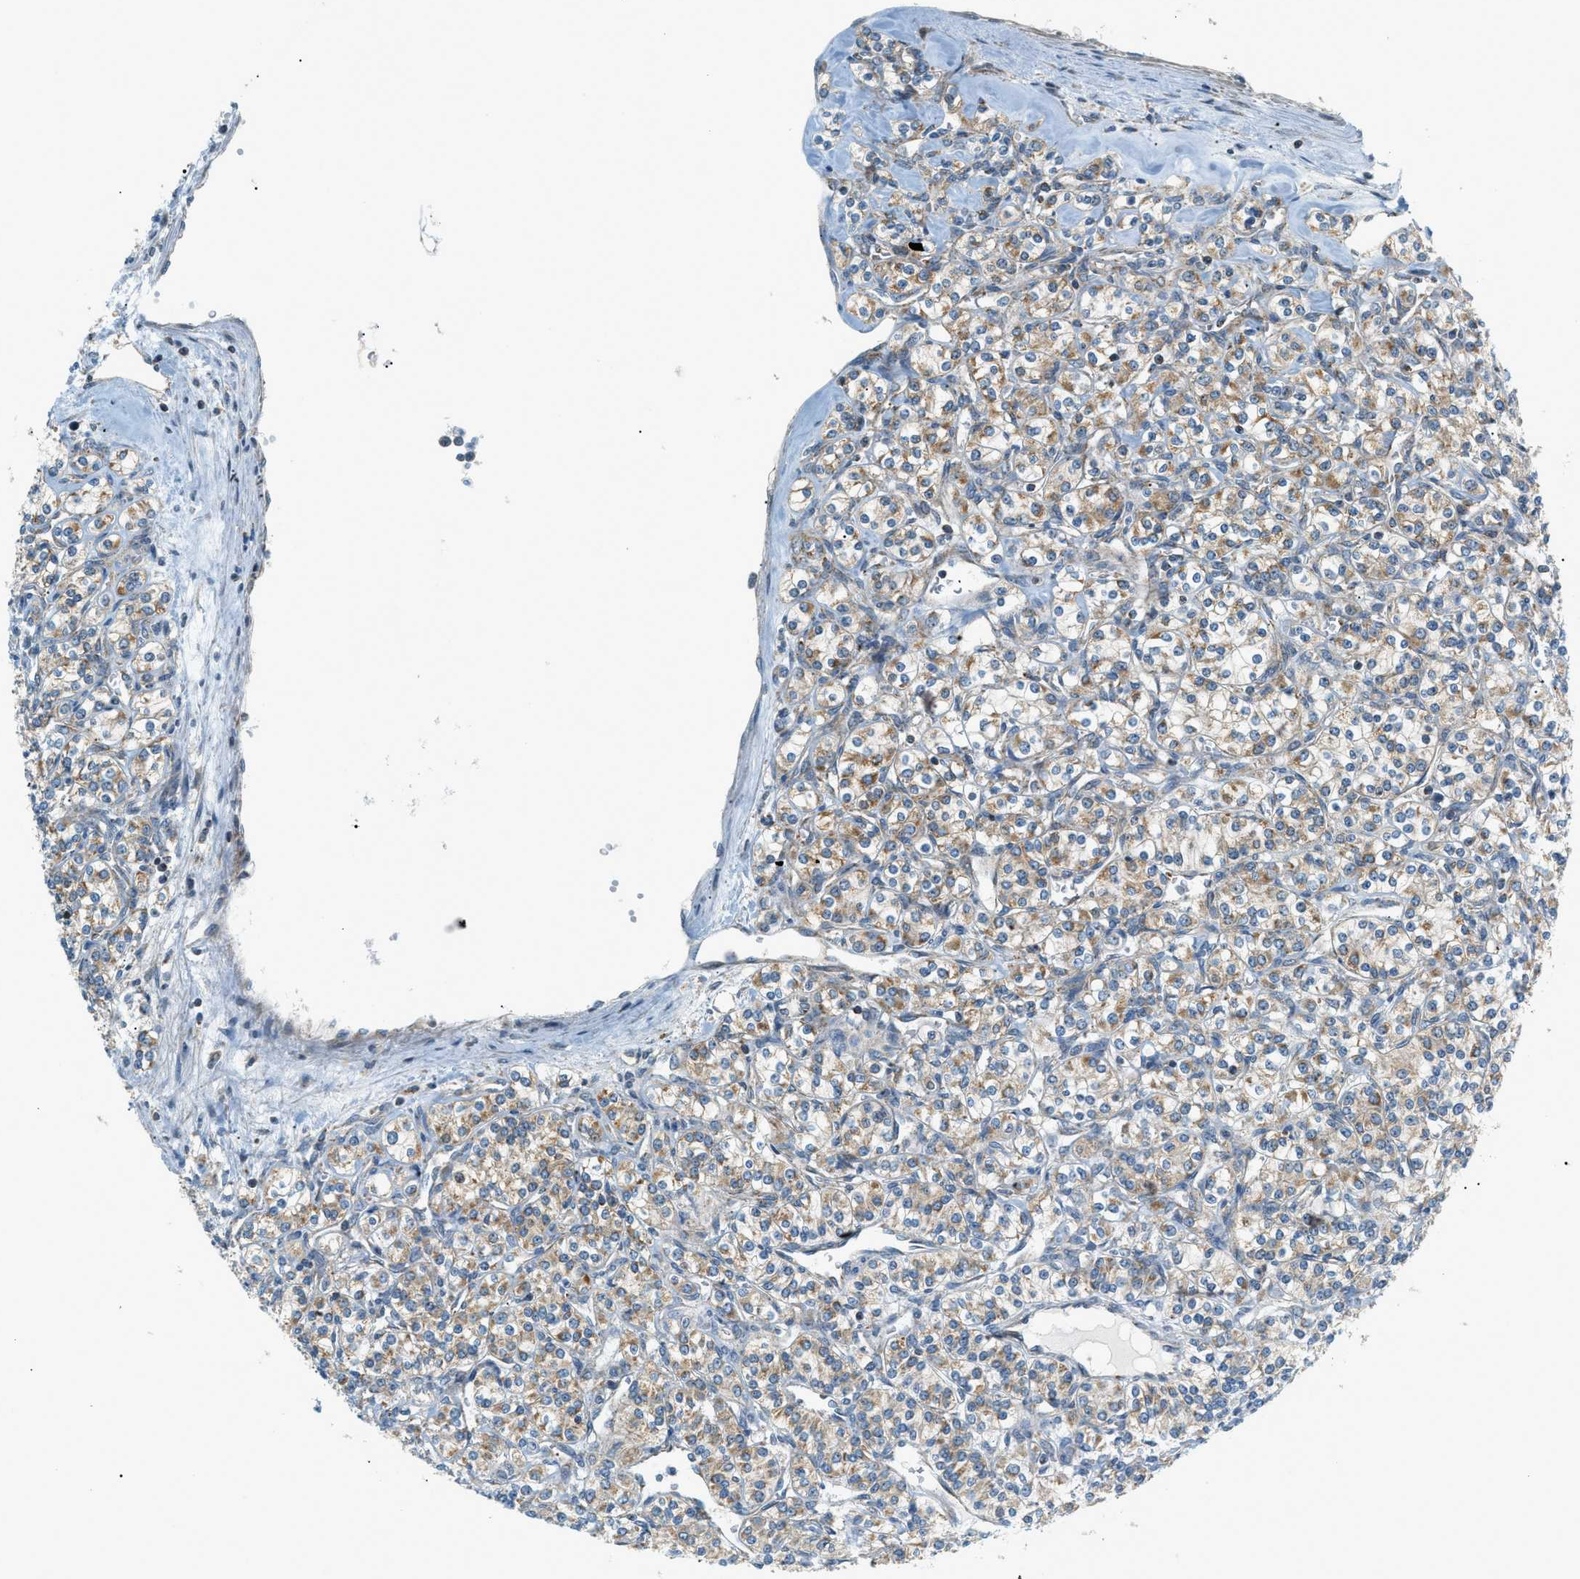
{"staining": {"intensity": "weak", "quantity": "25%-75%", "location": "cytoplasmic/membranous"}, "tissue": "renal cancer", "cell_type": "Tumor cells", "image_type": "cancer", "snomed": [{"axis": "morphology", "description": "Adenocarcinoma, NOS"}, {"axis": "topography", "description": "Kidney"}], "caption": "An immunohistochemistry image of neoplastic tissue is shown. Protein staining in brown highlights weak cytoplasmic/membranous positivity in renal adenocarcinoma within tumor cells.", "gene": "PIGG", "patient": {"sex": "male", "age": 77}}